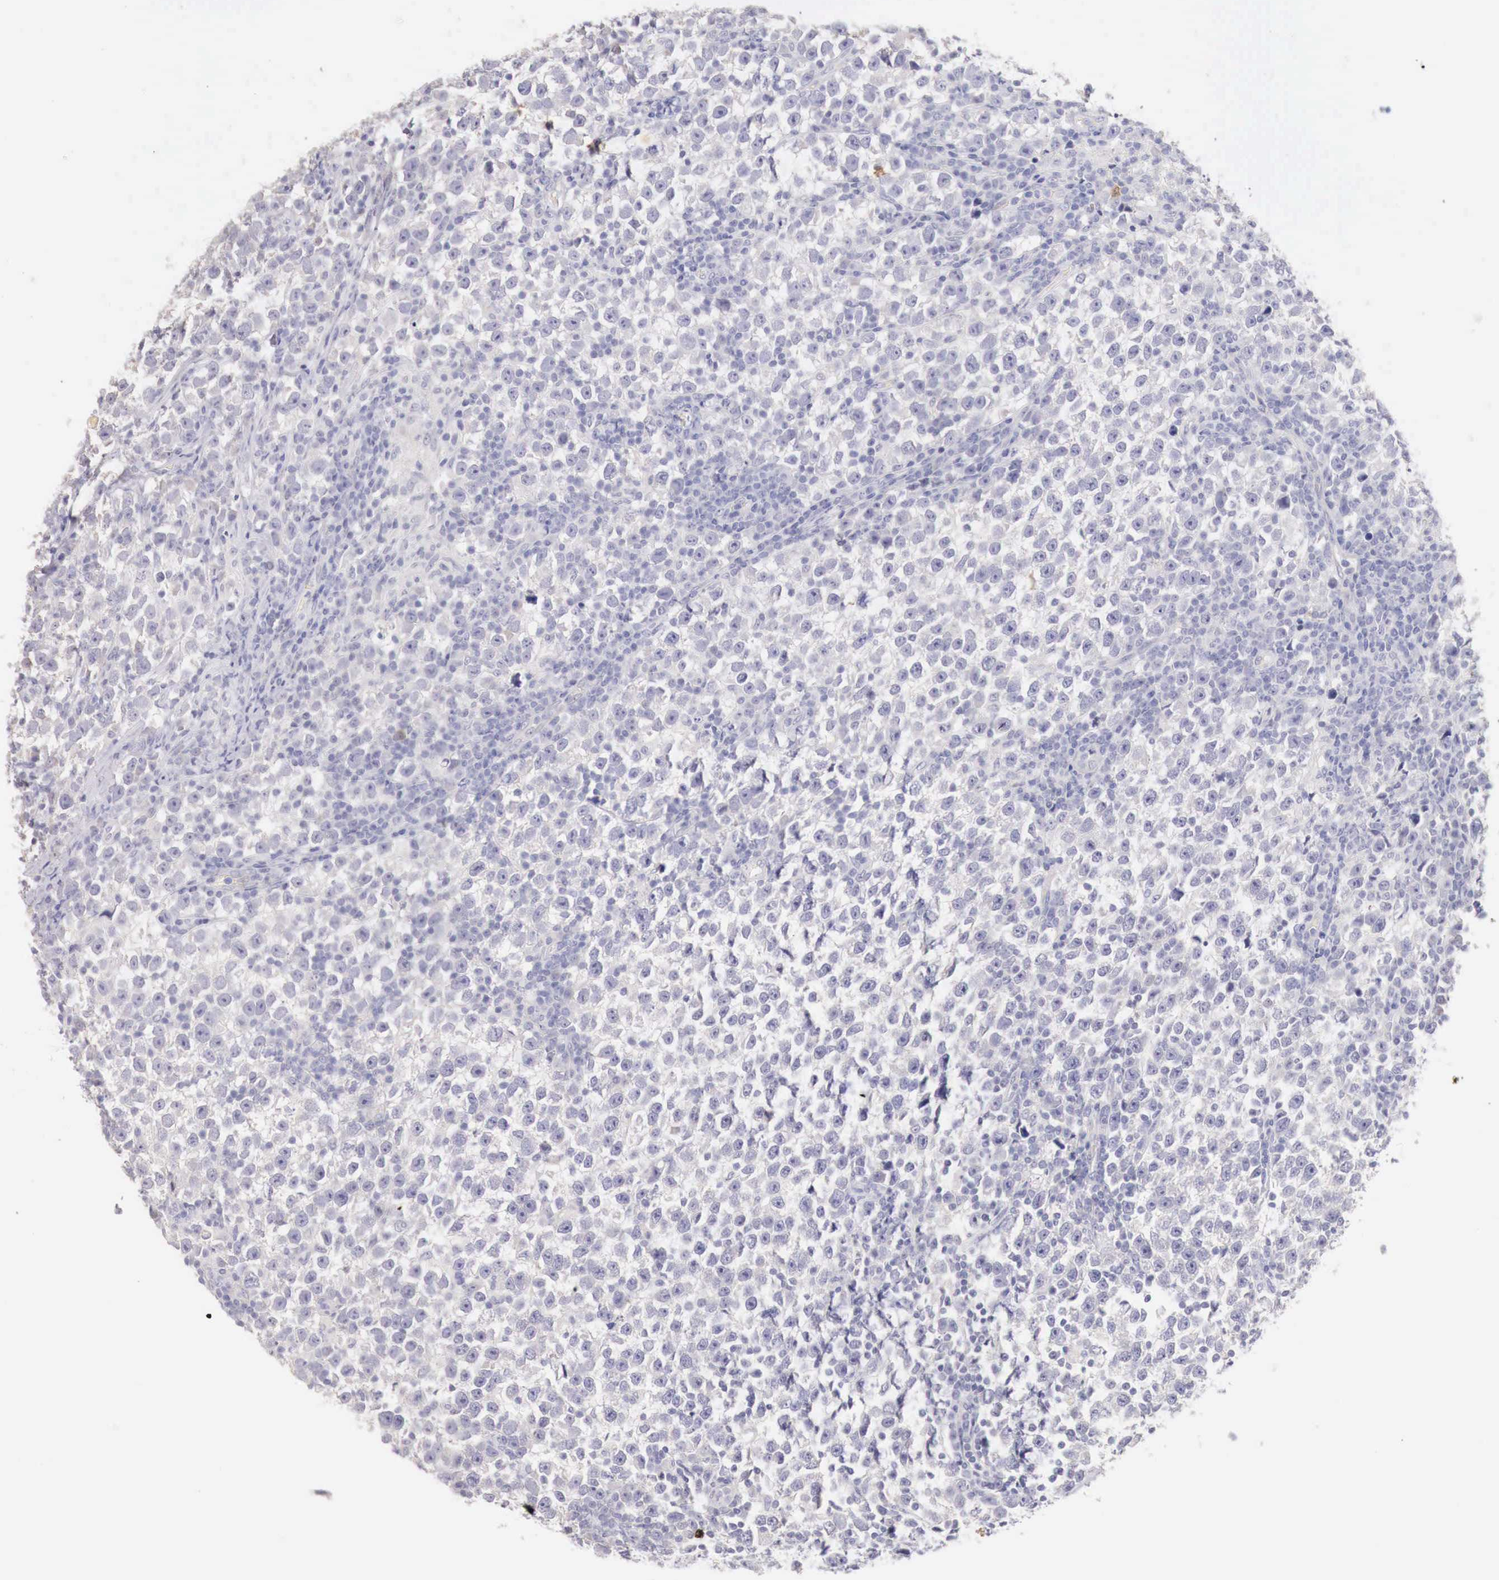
{"staining": {"intensity": "negative", "quantity": "none", "location": "none"}, "tissue": "testis cancer", "cell_type": "Tumor cells", "image_type": "cancer", "snomed": [{"axis": "morphology", "description": "Seminoma, NOS"}, {"axis": "topography", "description": "Testis"}], "caption": "This is an immunohistochemistry micrograph of human testis seminoma. There is no staining in tumor cells.", "gene": "ITIH6", "patient": {"sex": "male", "age": 43}}